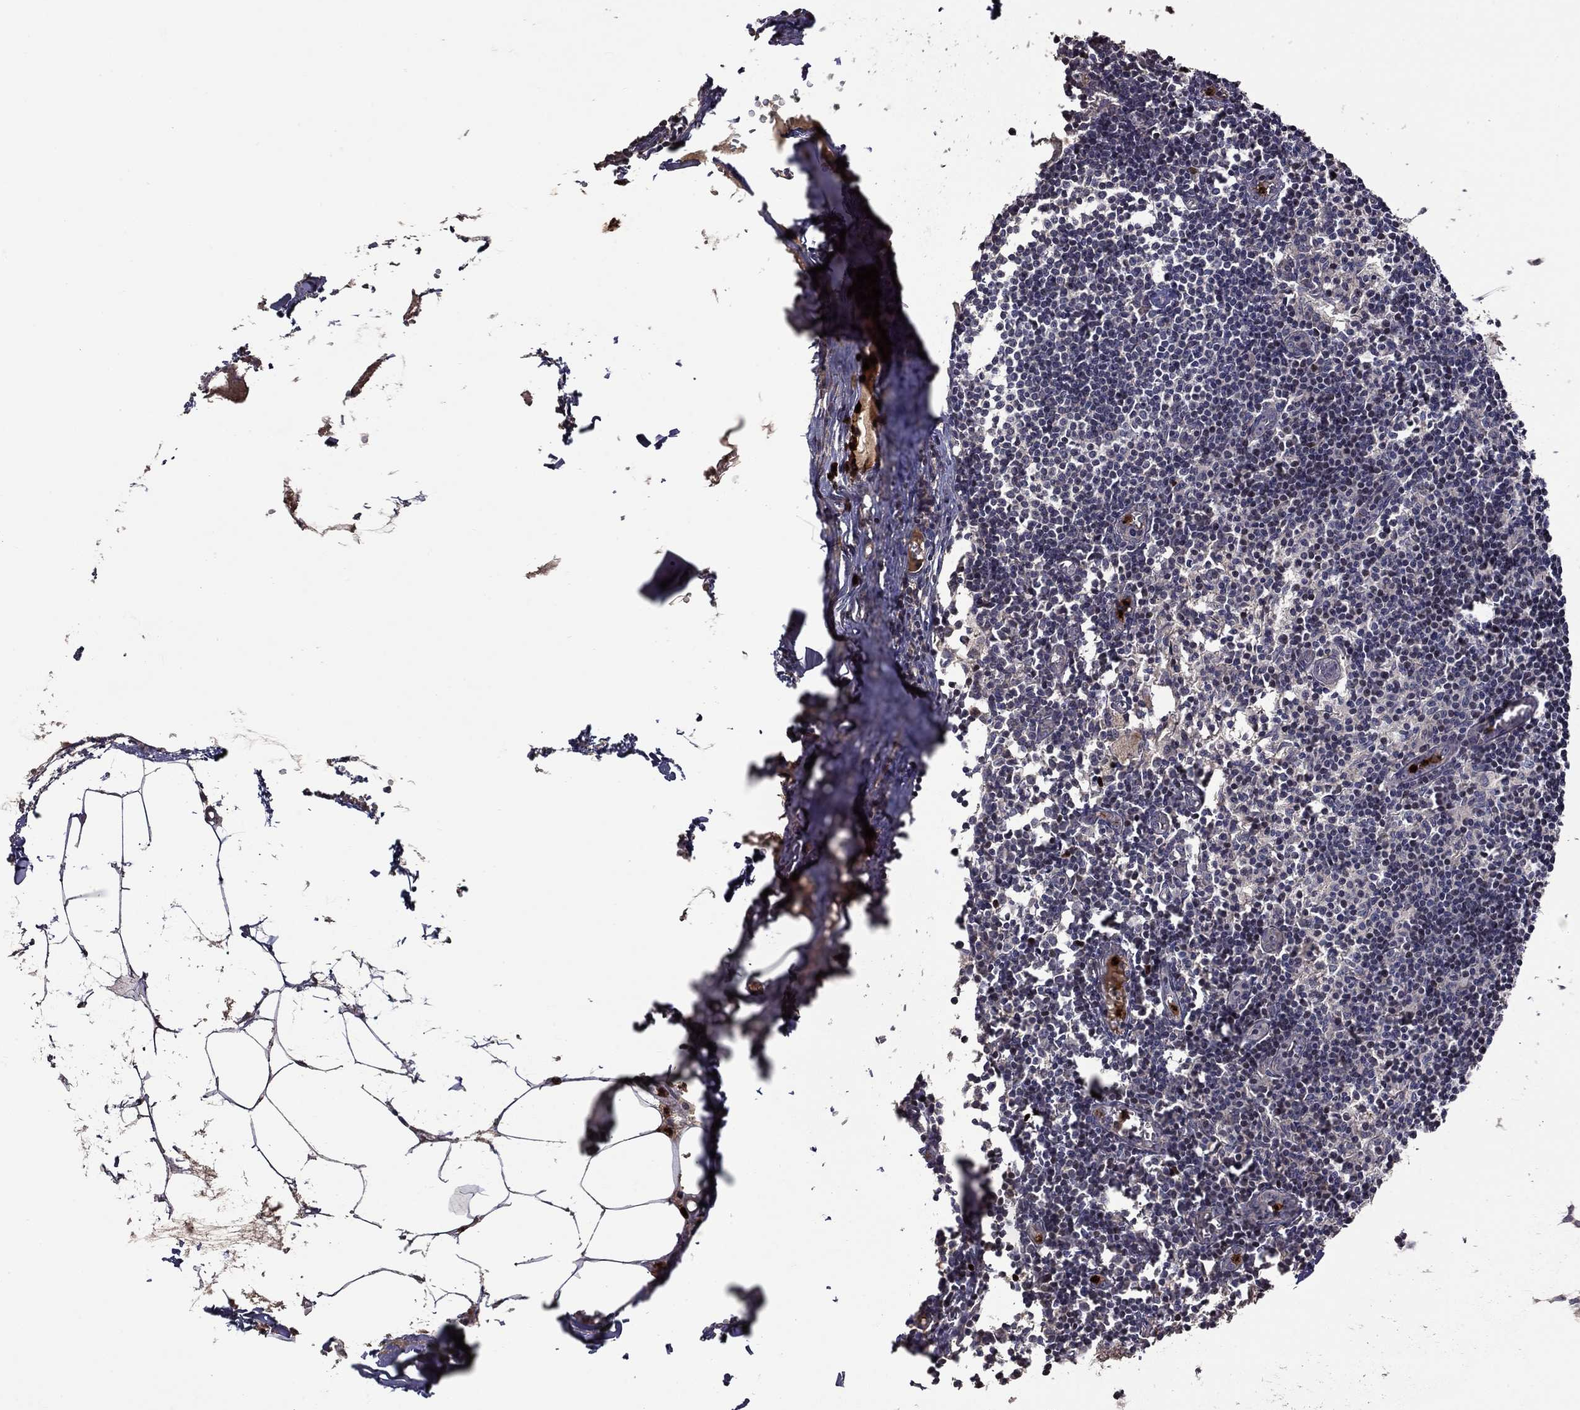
{"staining": {"intensity": "negative", "quantity": "none", "location": "none"}, "tissue": "lymph node", "cell_type": "Germinal center cells", "image_type": "normal", "snomed": [{"axis": "morphology", "description": "Normal tissue, NOS"}, {"axis": "topography", "description": "Lymph node"}], "caption": "Immunohistochemistry (IHC) image of unremarkable human lymph node stained for a protein (brown), which displays no positivity in germinal center cells.", "gene": "SATB1", "patient": {"sex": "male", "age": 59}}